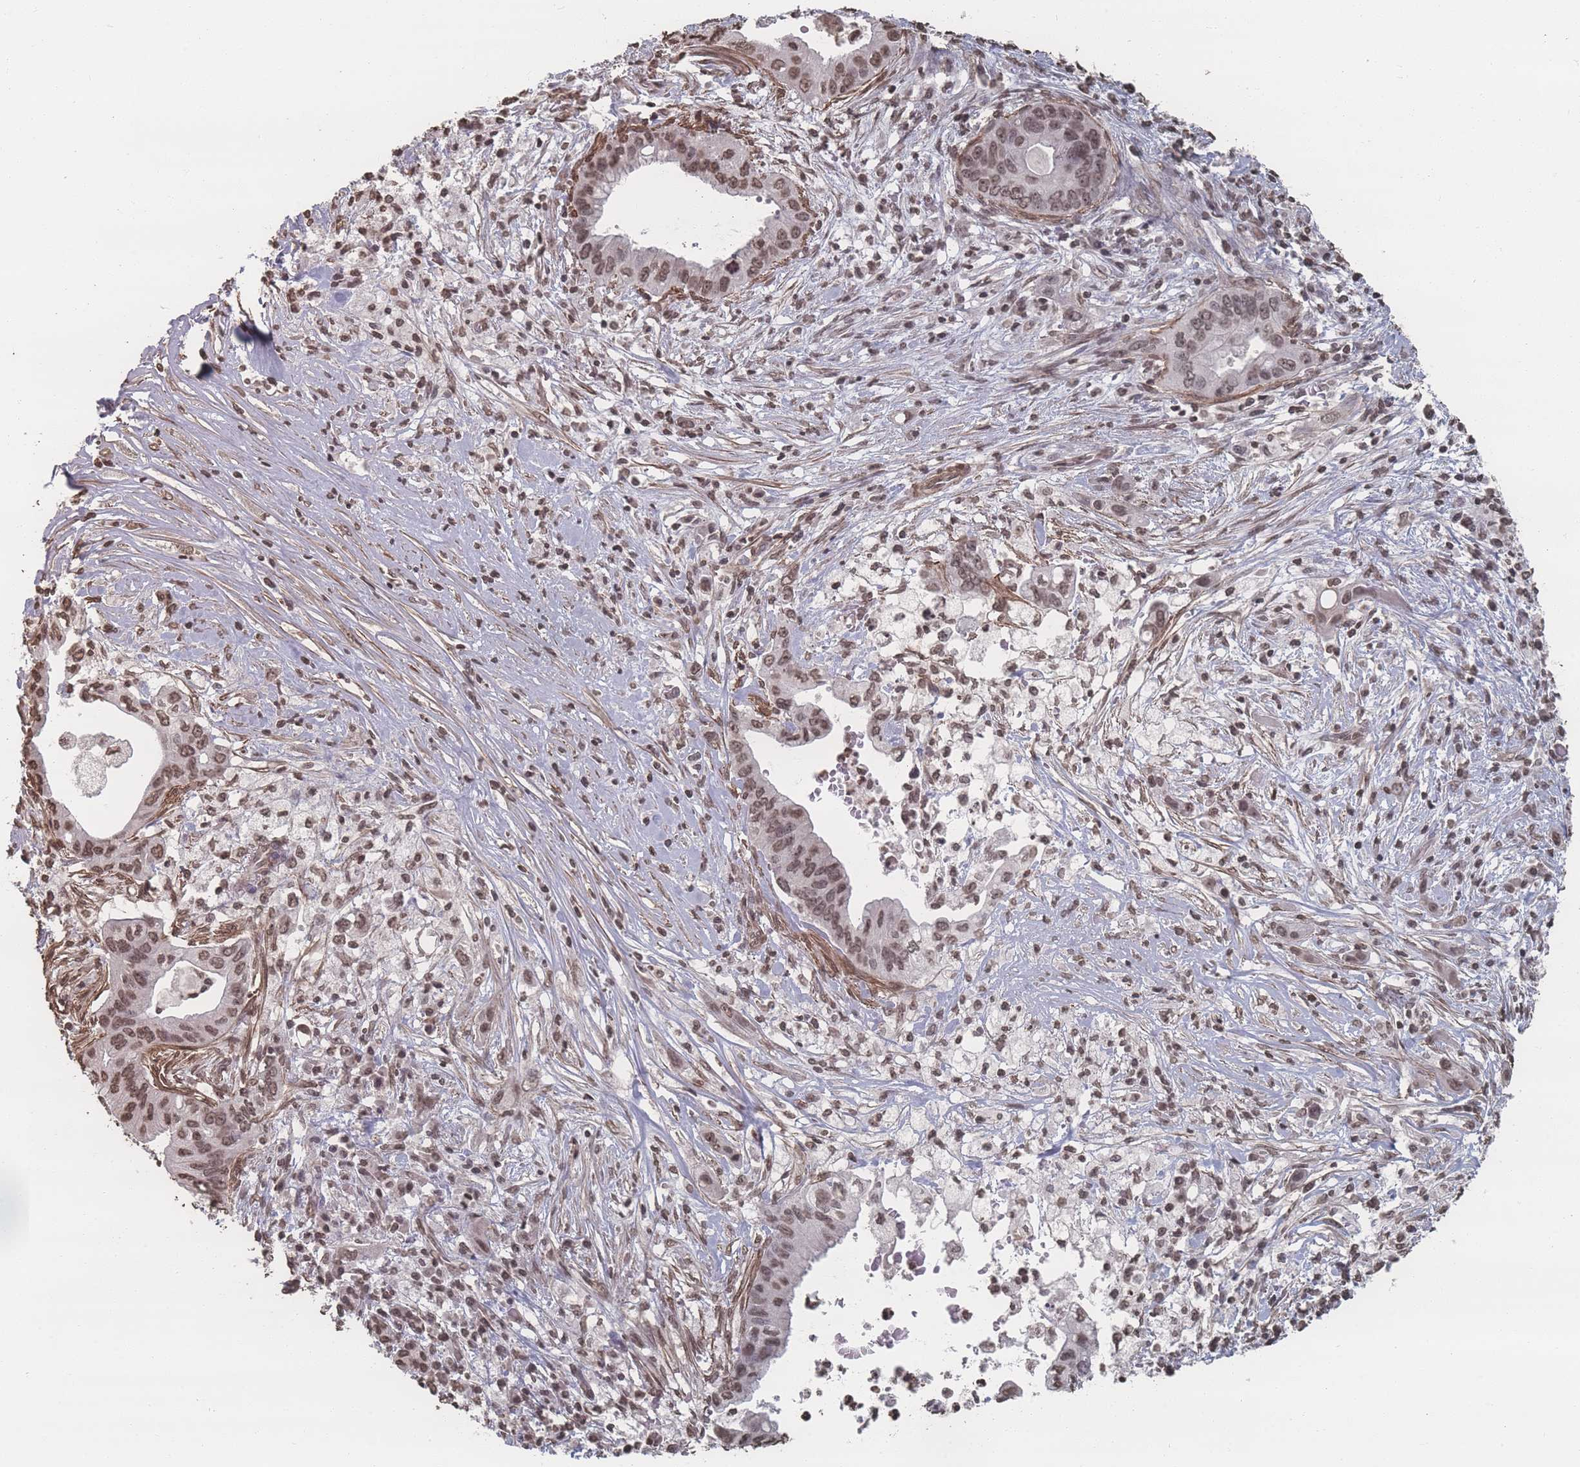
{"staining": {"intensity": "moderate", "quantity": ">75%", "location": "nuclear"}, "tissue": "pancreatic cancer", "cell_type": "Tumor cells", "image_type": "cancer", "snomed": [{"axis": "morphology", "description": "Adenocarcinoma, NOS"}, {"axis": "topography", "description": "Pancreas"}], "caption": "Protein staining of pancreatic adenocarcinoma tissue reveals moderate nuclear staining in about >75% of tumor cells.", "gene": "PLEKHG5", "patient": {"sex": "female", "age": 73}}